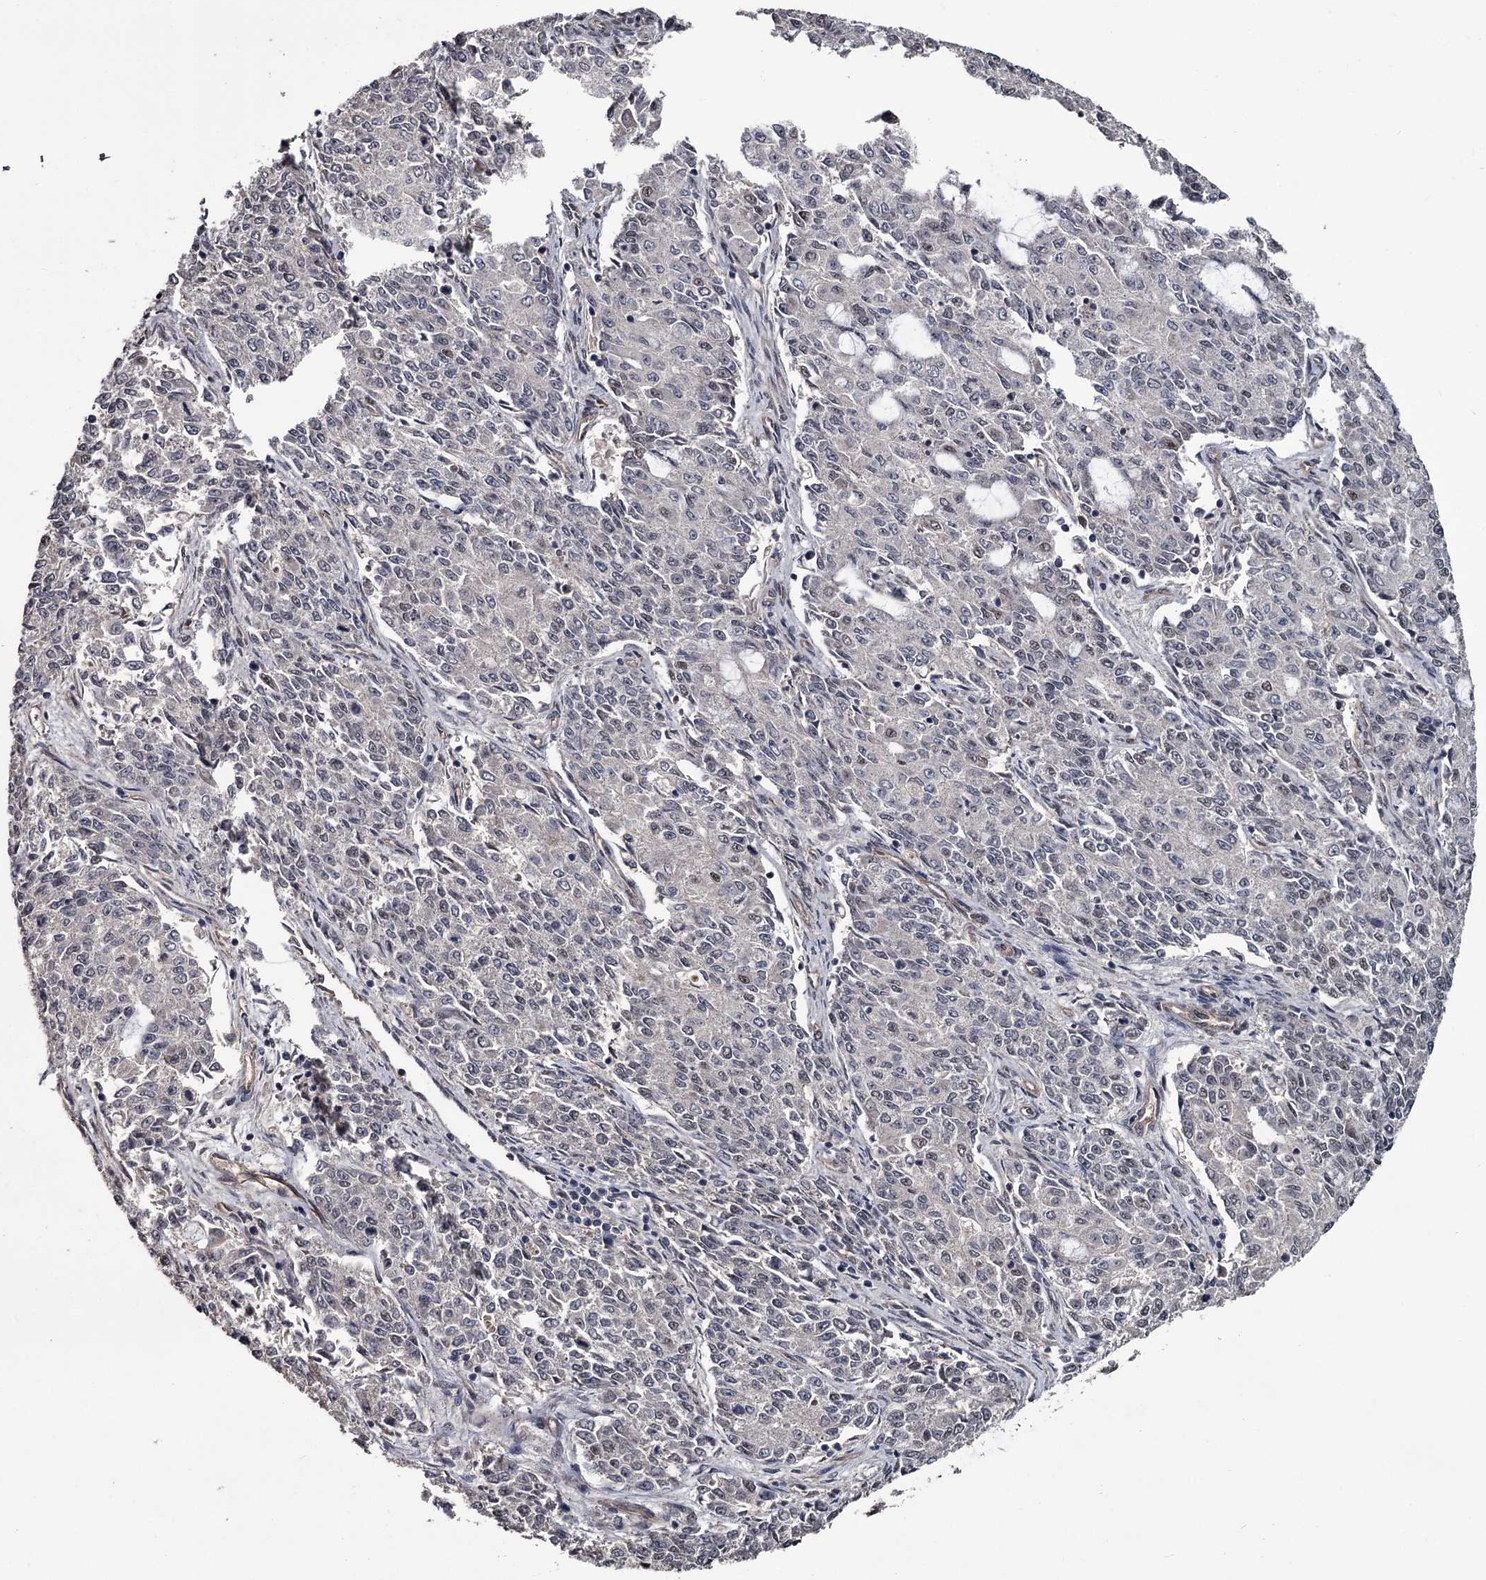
{"staining": {"intensity": "weak", "quantity": "<25%", "location": "nuclear"}, "tissue": "endometrial cancer", "cell_type": "Tumor cells", "image_type": "cancer", "snomed": [{"axis": "morphology", "description": "Adenocarcinoma, NOS"}, {"axis": "topography", "description": "Endometrium"}], "caption": "Immunohistochemistry (IHC) micrograph of endometrial cancer stained for a protein (brown), which shows no staining in tumor cells.", "gene": "PRPF40B", "patient": {"sex": "female", "age": 50}}